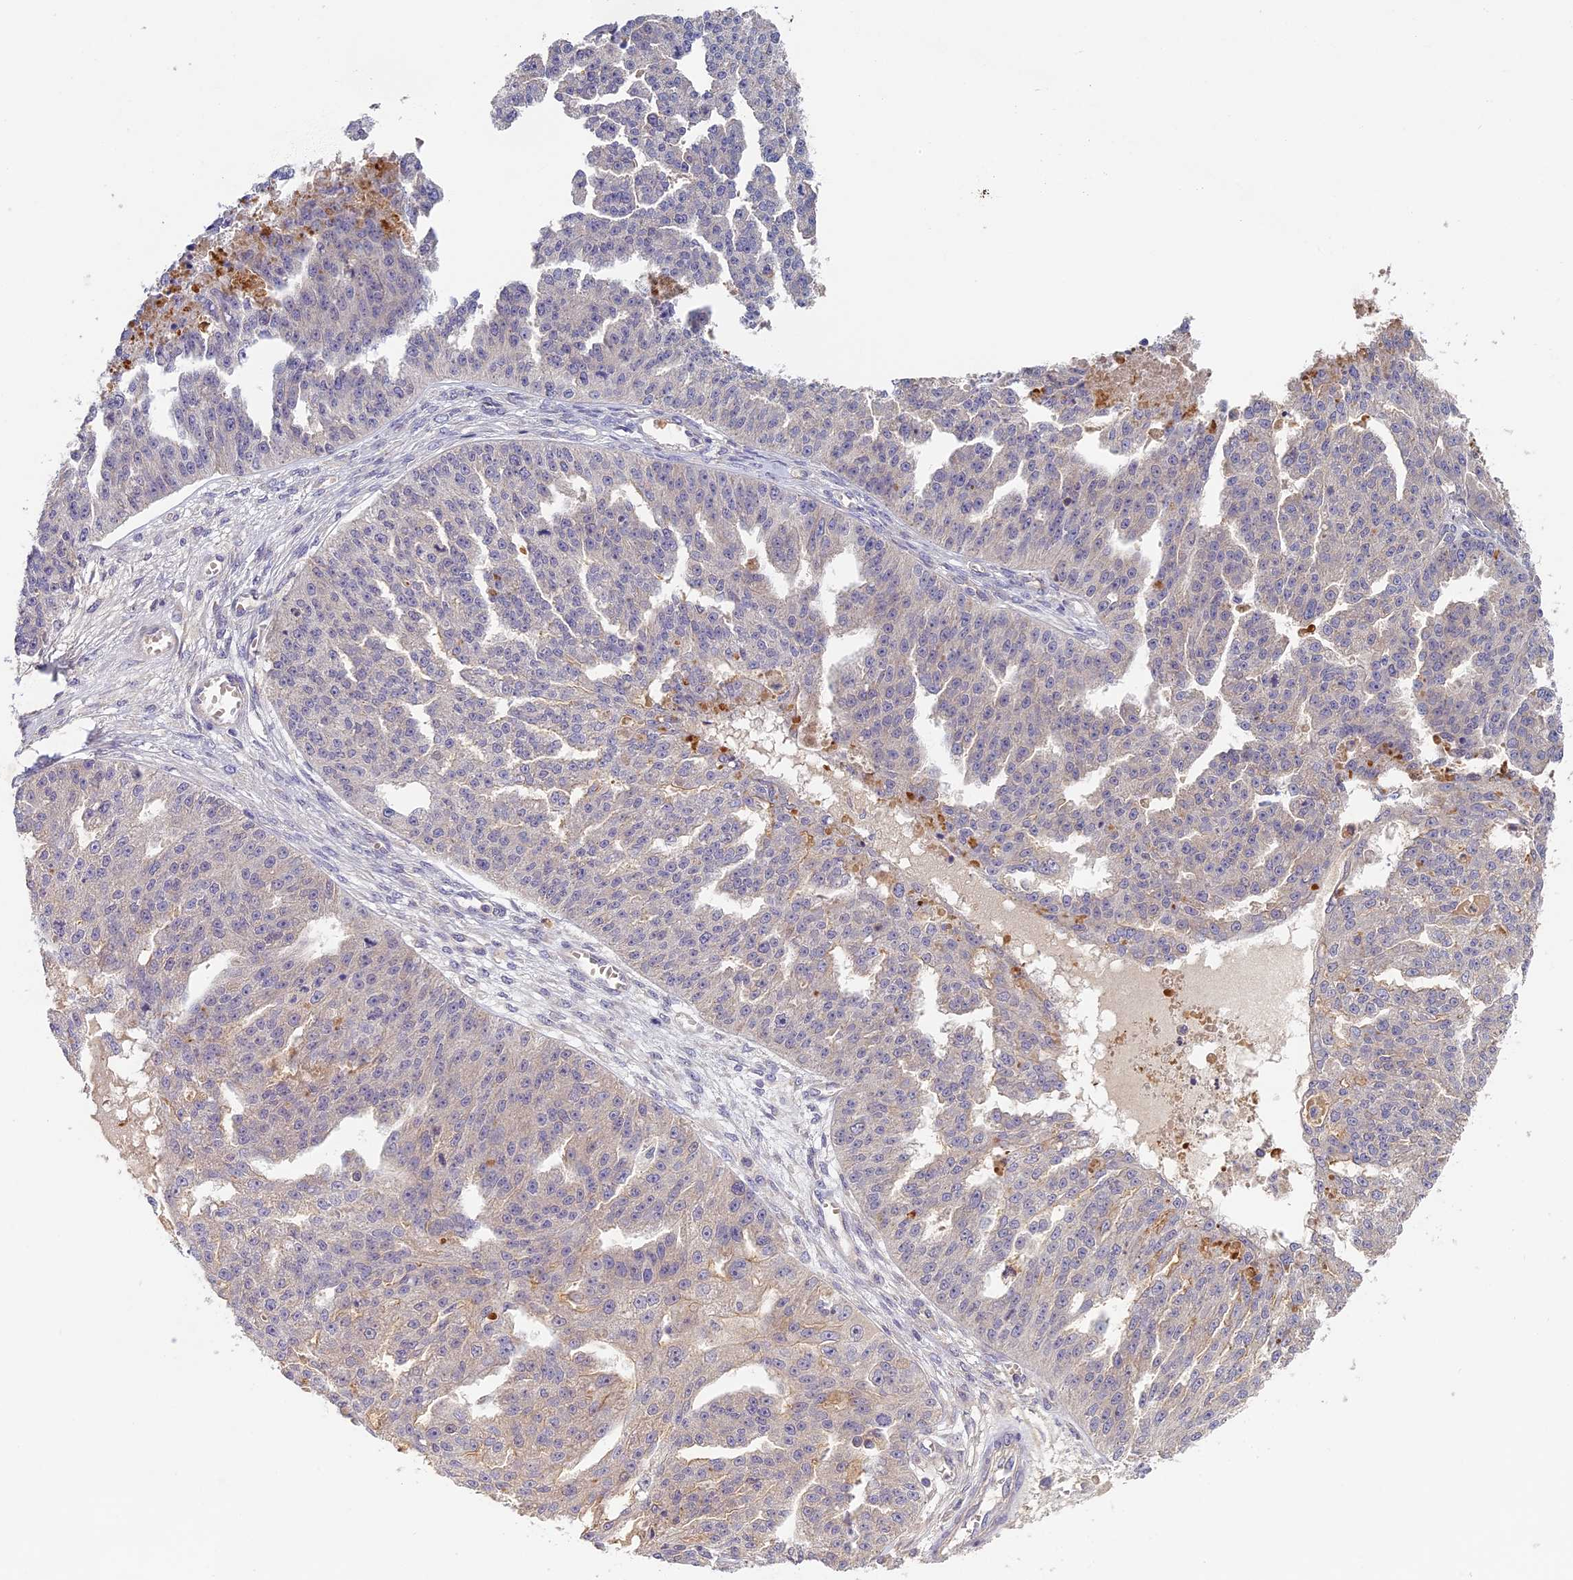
{"staining": {"intensity": "negative", "quantity": "none", "location": "none"}, "tissue": "ovarian cancer", "cell_type": "Tumor cells", "image_type": "cancer", "snomed": [{"axis": "morphology", "description": "Cystadenocarcinoma, serous, NOS"}, {"axis": "topography", "description": "Ovary"}], "caption": "Immunohistochemistry of ovarian cancer (serous cystadenocarcinoma) shows no positivity in tumor cells.", "gene": "AP4E1", "patient": {"sex": "female", "age": 58}}